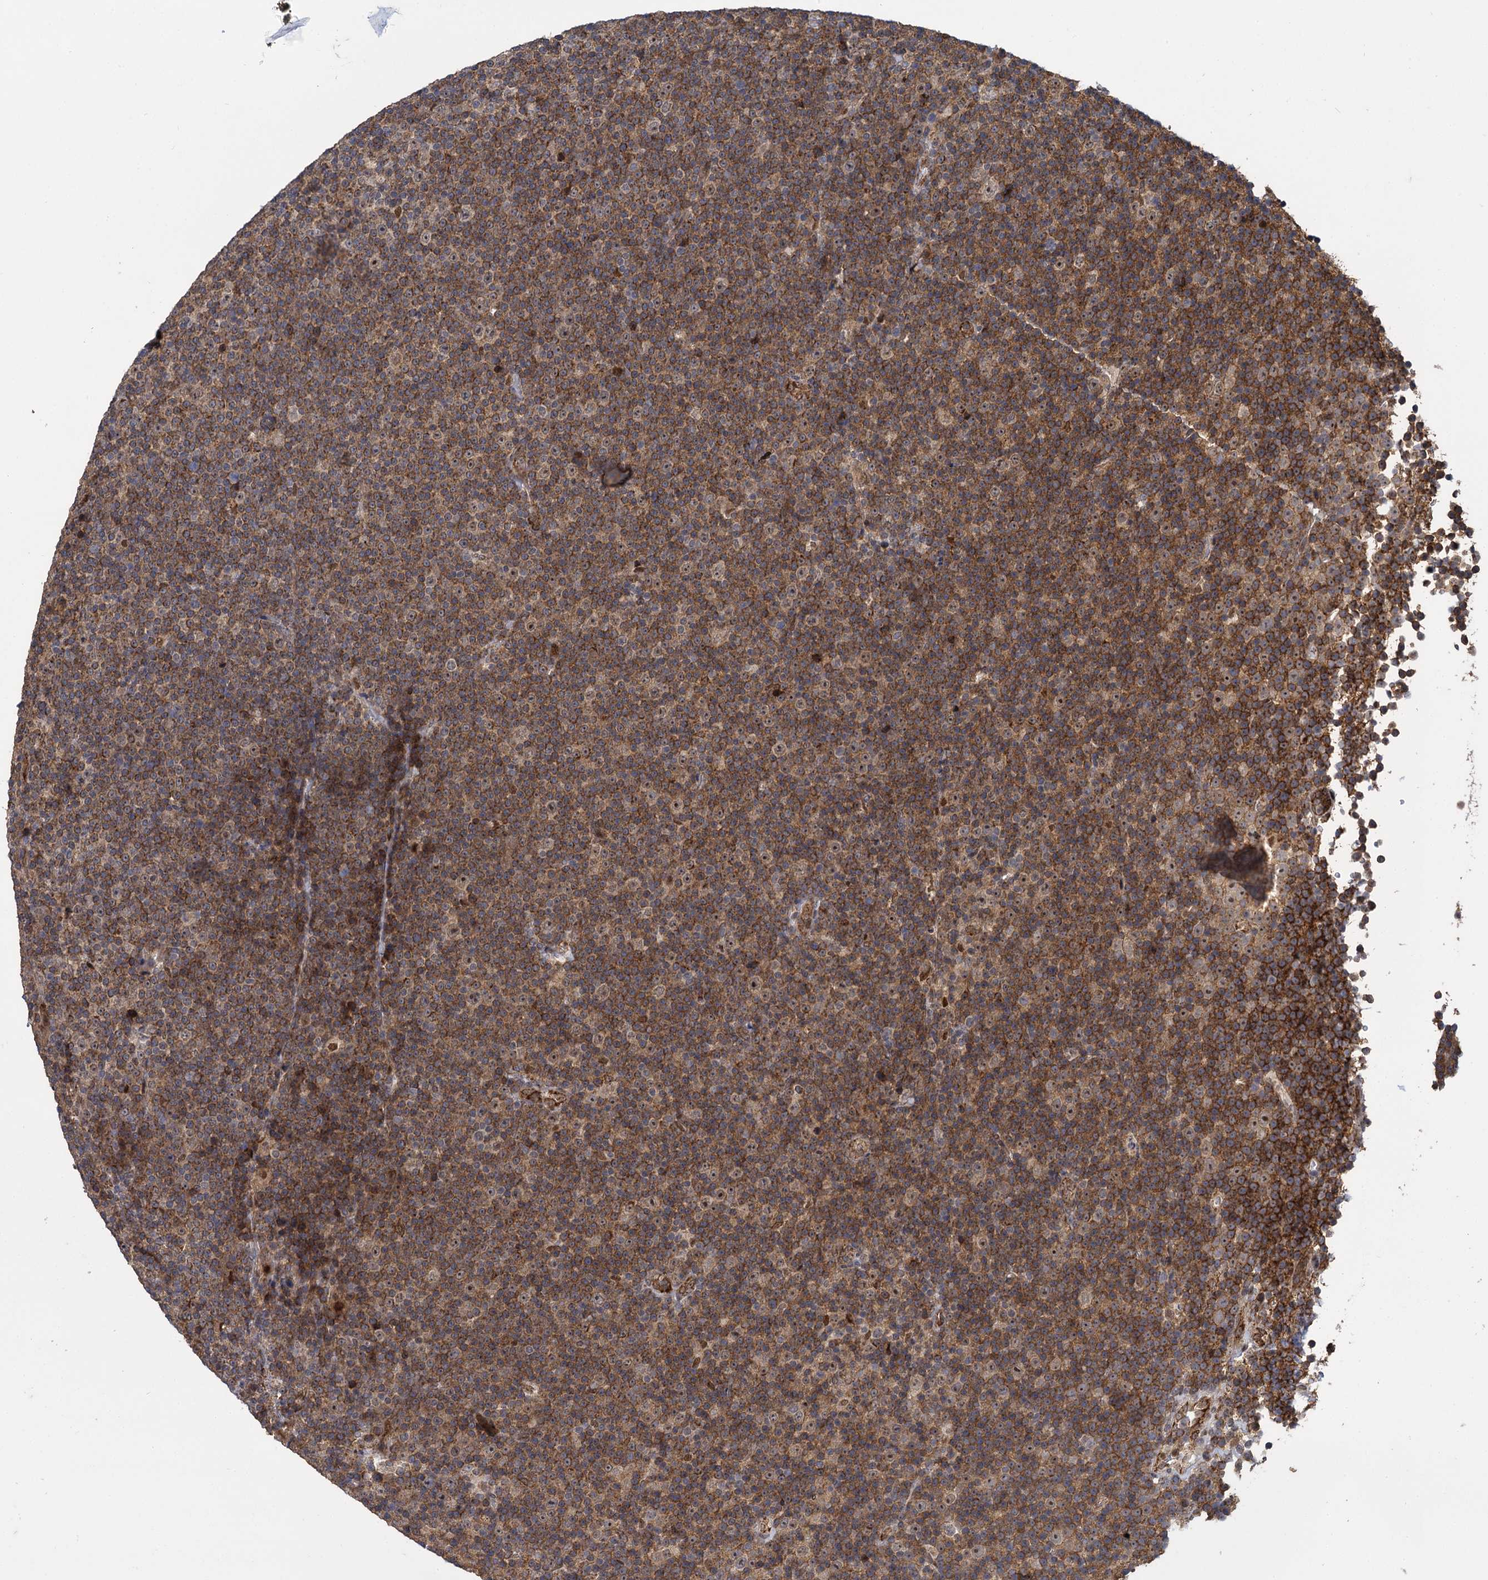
{"staining": {"intensity": "moderate", "quantity": ">75%", "location": "cytoplasmic/membranous"}, "tissue": "lymphoma", "cell_type": "Tumor cells", "image_type": "cancer", "snomed": [{"axis": "morphology", "description": "Malignant lymphoma, non-Hodgkin's type, Low grade"}, {"axis": "topography", "description": "Lymph node"}], "caption": "Immunohistochemistry micrograph of neoplastic tissue: human lymphoma stained using immunohistochemistry (IHC) reveals medium levels of moderate protein expression localized specifically in the cytoplasmic/membranous of tumor cells, appearing as a cytoplasmic/membranous brown color.", "gene": "GAL3ST4", "patient": {"sex": "female", "age": 67}}